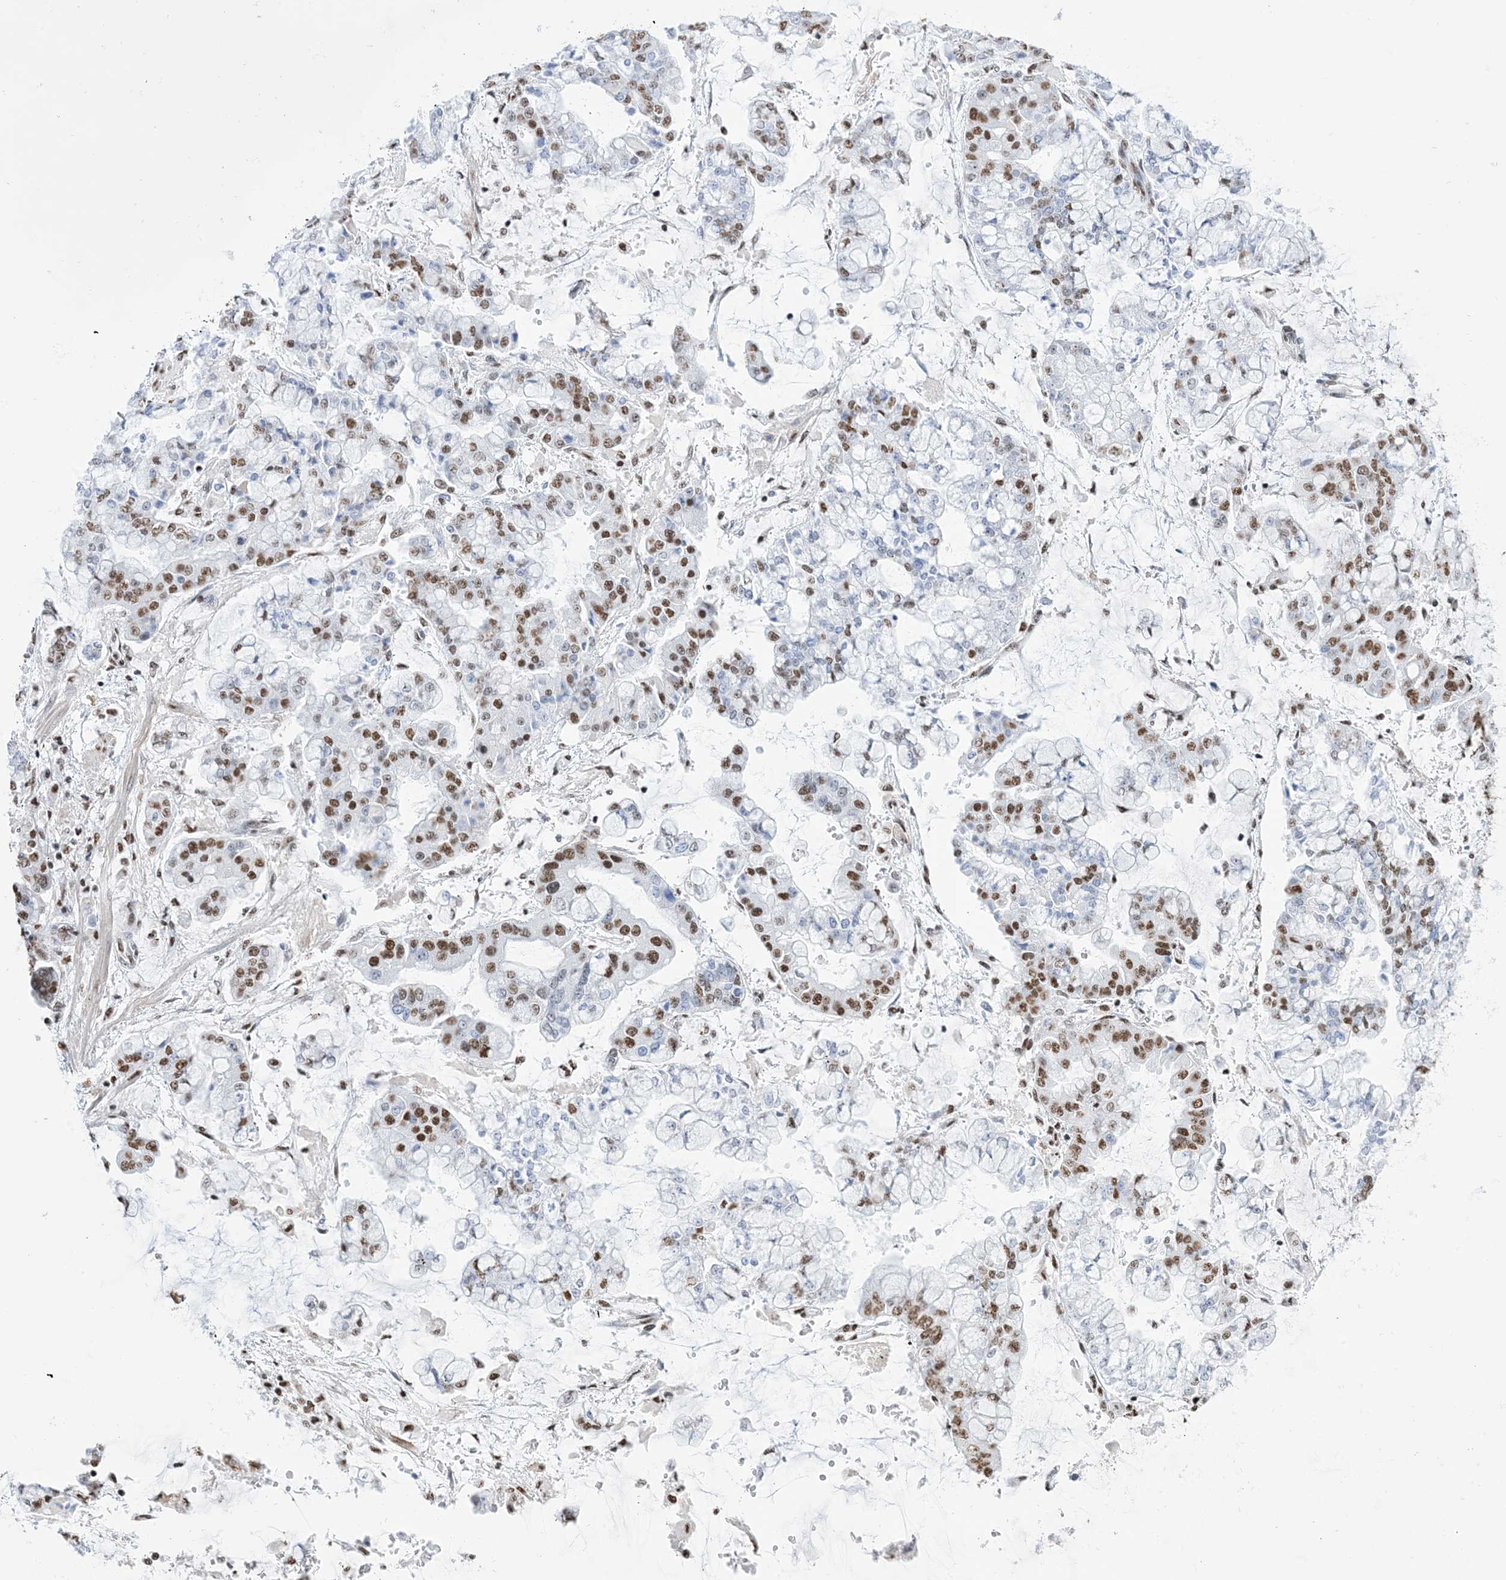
{"staining": {"intensity": "moderate", "quantity": ">75%", "location": "nuclear"}, "tissue": "stomach cancer", "cell_type": "Tumor cells", "image_type": "cancer", "snomed": [{"axis": "morphology", "description": "Normal tissue, NOS"}, {"axis": "morphology", "description": "Adenocarcinoma, NOS"}, {"axis": "topography", "description": "Stomach, upper"}, {"axis": "topography", "description": "Stomach"}], "caption": "Tumor cells show medium levels of moderate nuclear staining in about >75% of cells in human adenocarcinoma (stomach).", "gene": "ZNF792", "patient": {"sex": "male", "age": 76}}